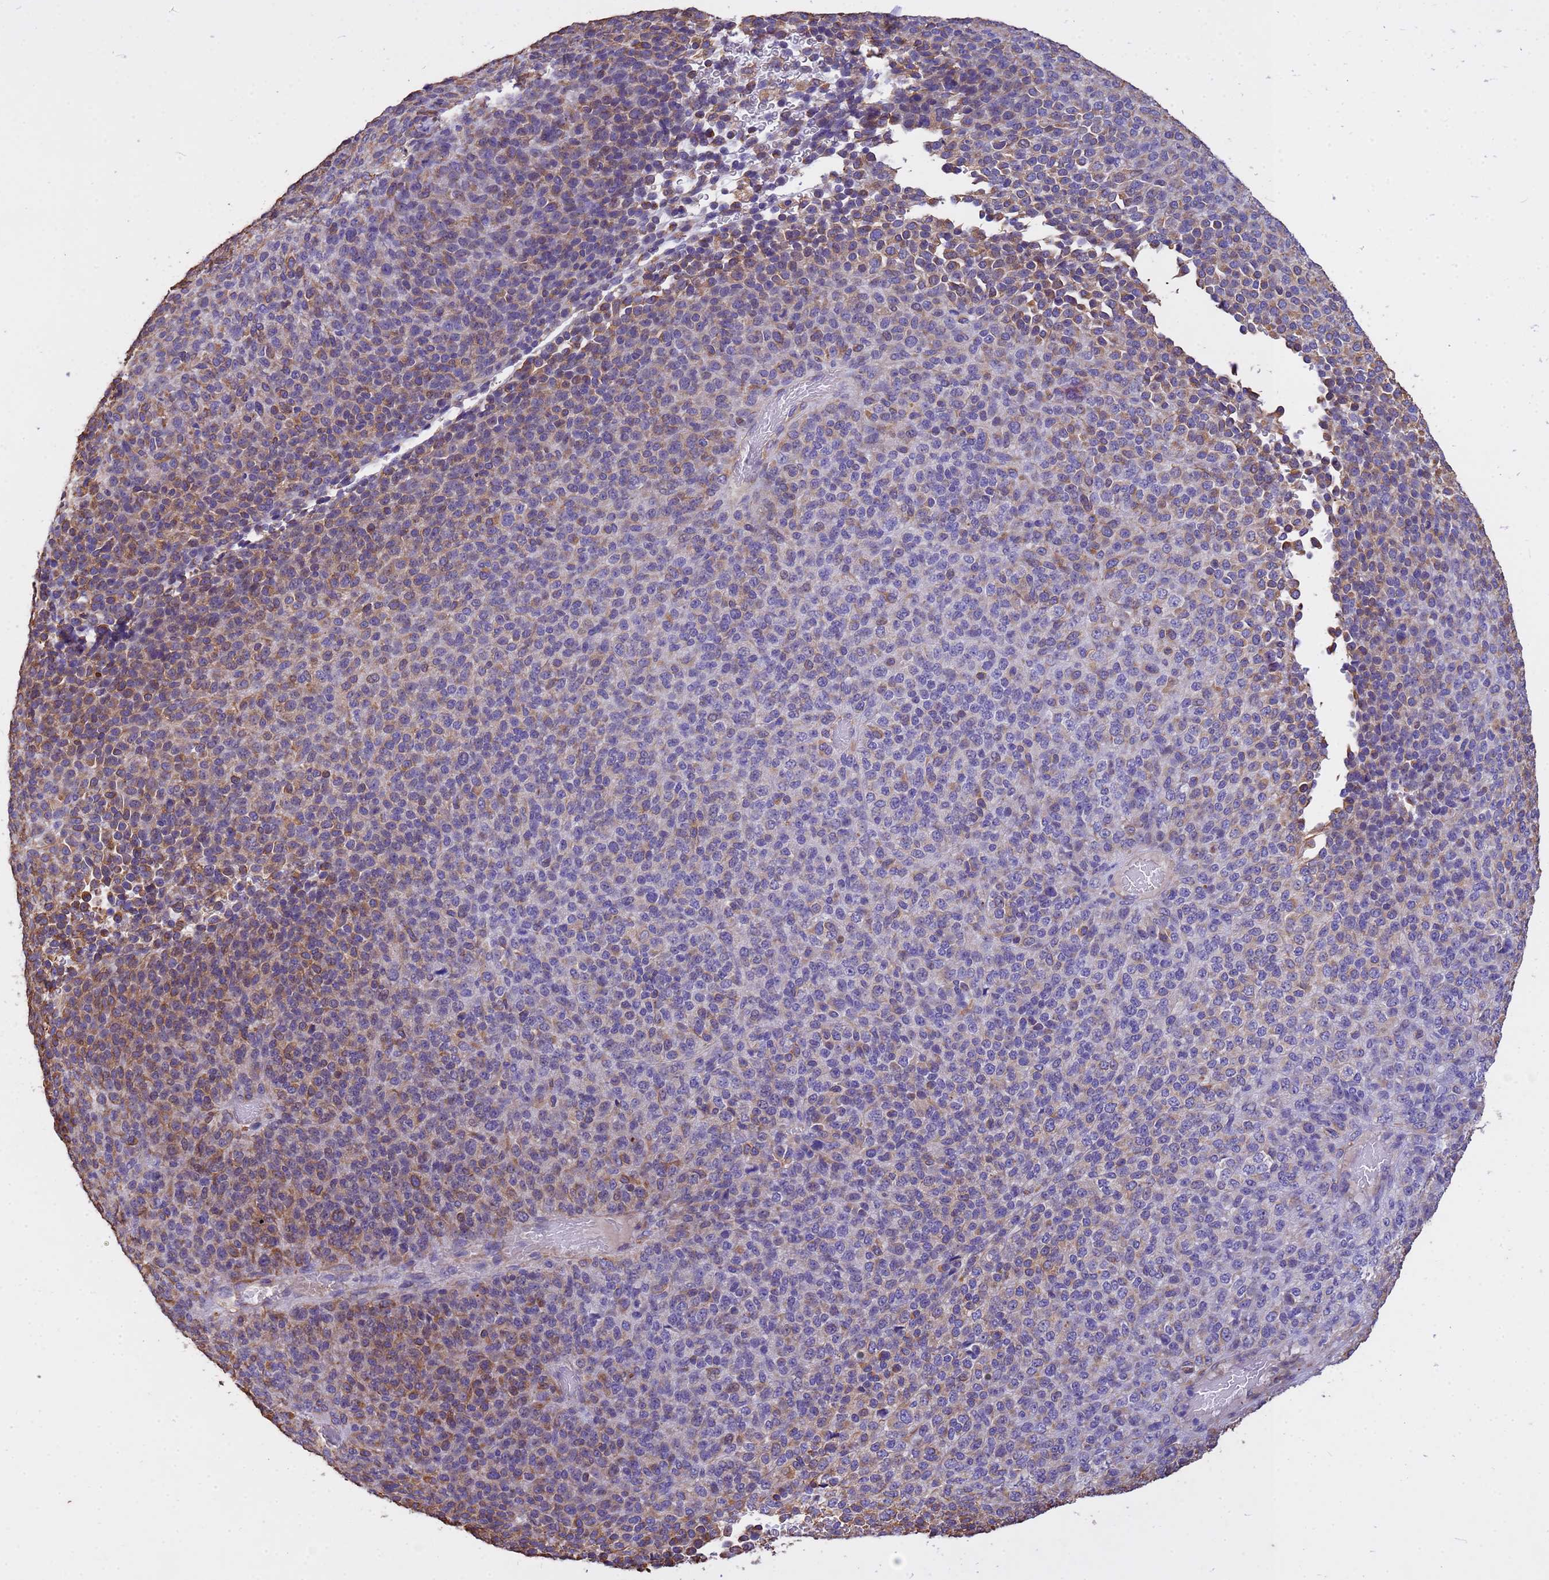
{"staining": {"intensity": "moderate", "quantity": "<25%", "location": "cytoplasmic/membranous"}, "tissue": "melanoma", "cell_type": "Tumor cells", "image_type": "cancer", "snomed": [{"axis": "morphology", "description": "Malignant melanoma, Metastatic site"}, {"axis": "topography", "description": "Brain"}], "caption": "High-power microscopy captured an immunohistochemistry (IHC) histopathology image of malignant melanoma (metastatic site), revealing moderate cytoplasmic/membranous positivity in about <25% of tumor cells.", "gene": "TCEAL3", "patient": {"sex": "female", "age": 56}}